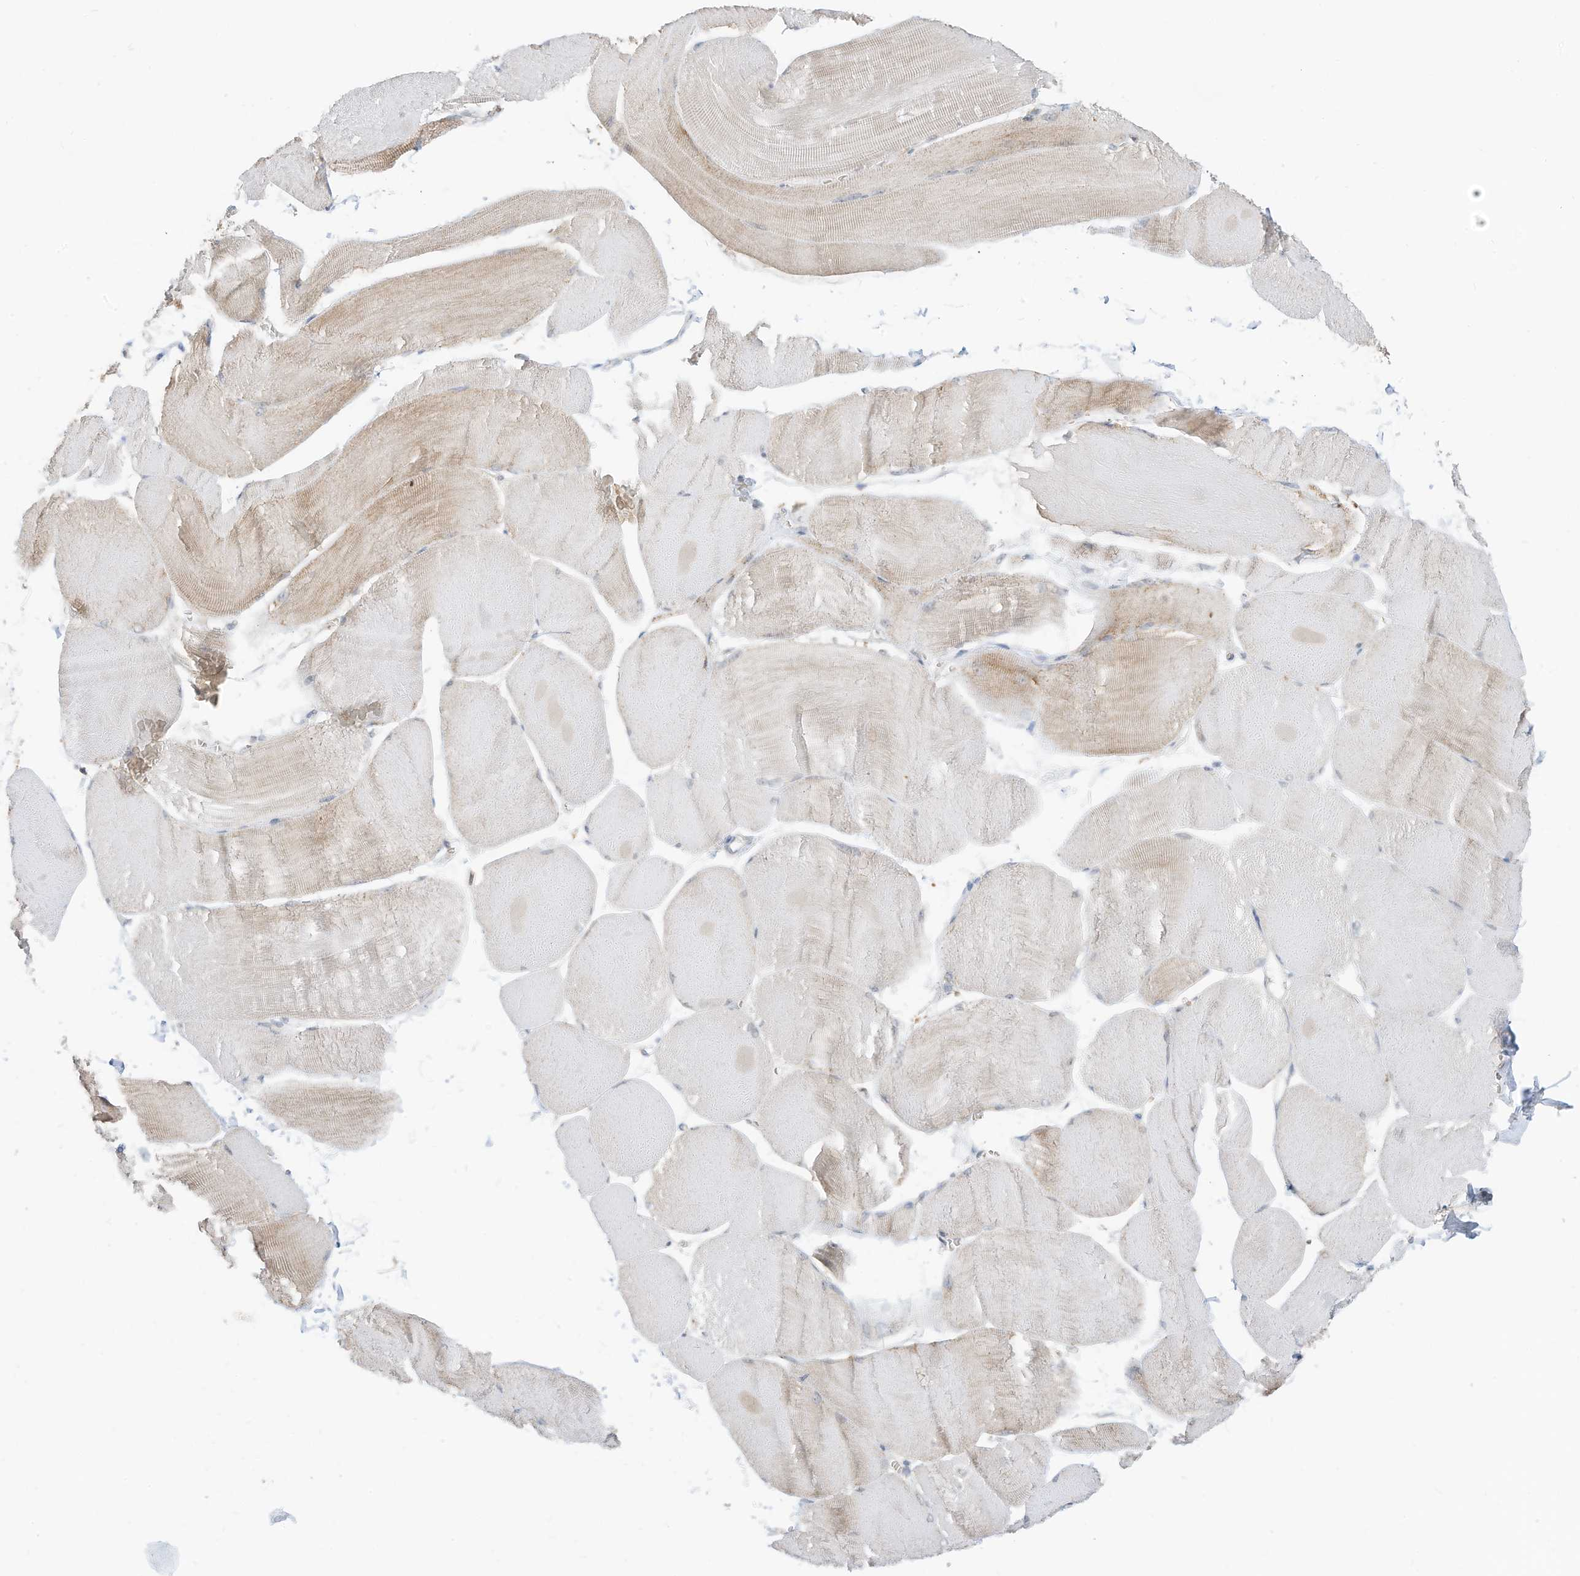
{"staining": {"intensity": "weak", "quantity": "25%-75%", "location": "cytoplasmic/membranous"}, "tissue": "skeletal muscle", "cell_type": "Myocytes", "image_type": "normal", "snomed": [{"axis": "morphology", "description": "Normal tissue, NOS"}, {"axis": "morphology", "description": "Basal cell carcinoma"}, {"axis": "topography", "description": "Skeletal muscle"}], "caption": "DAB (3,3'-diaminobenzidine) immunohistochemical staining of benign human skeletal muscle shows weak cytoplasmic/membranous protein staining in approximately 25%-75% of myocytes.", "gene": "MTUS2", "patient": {"sex": "female", "age": 64}}